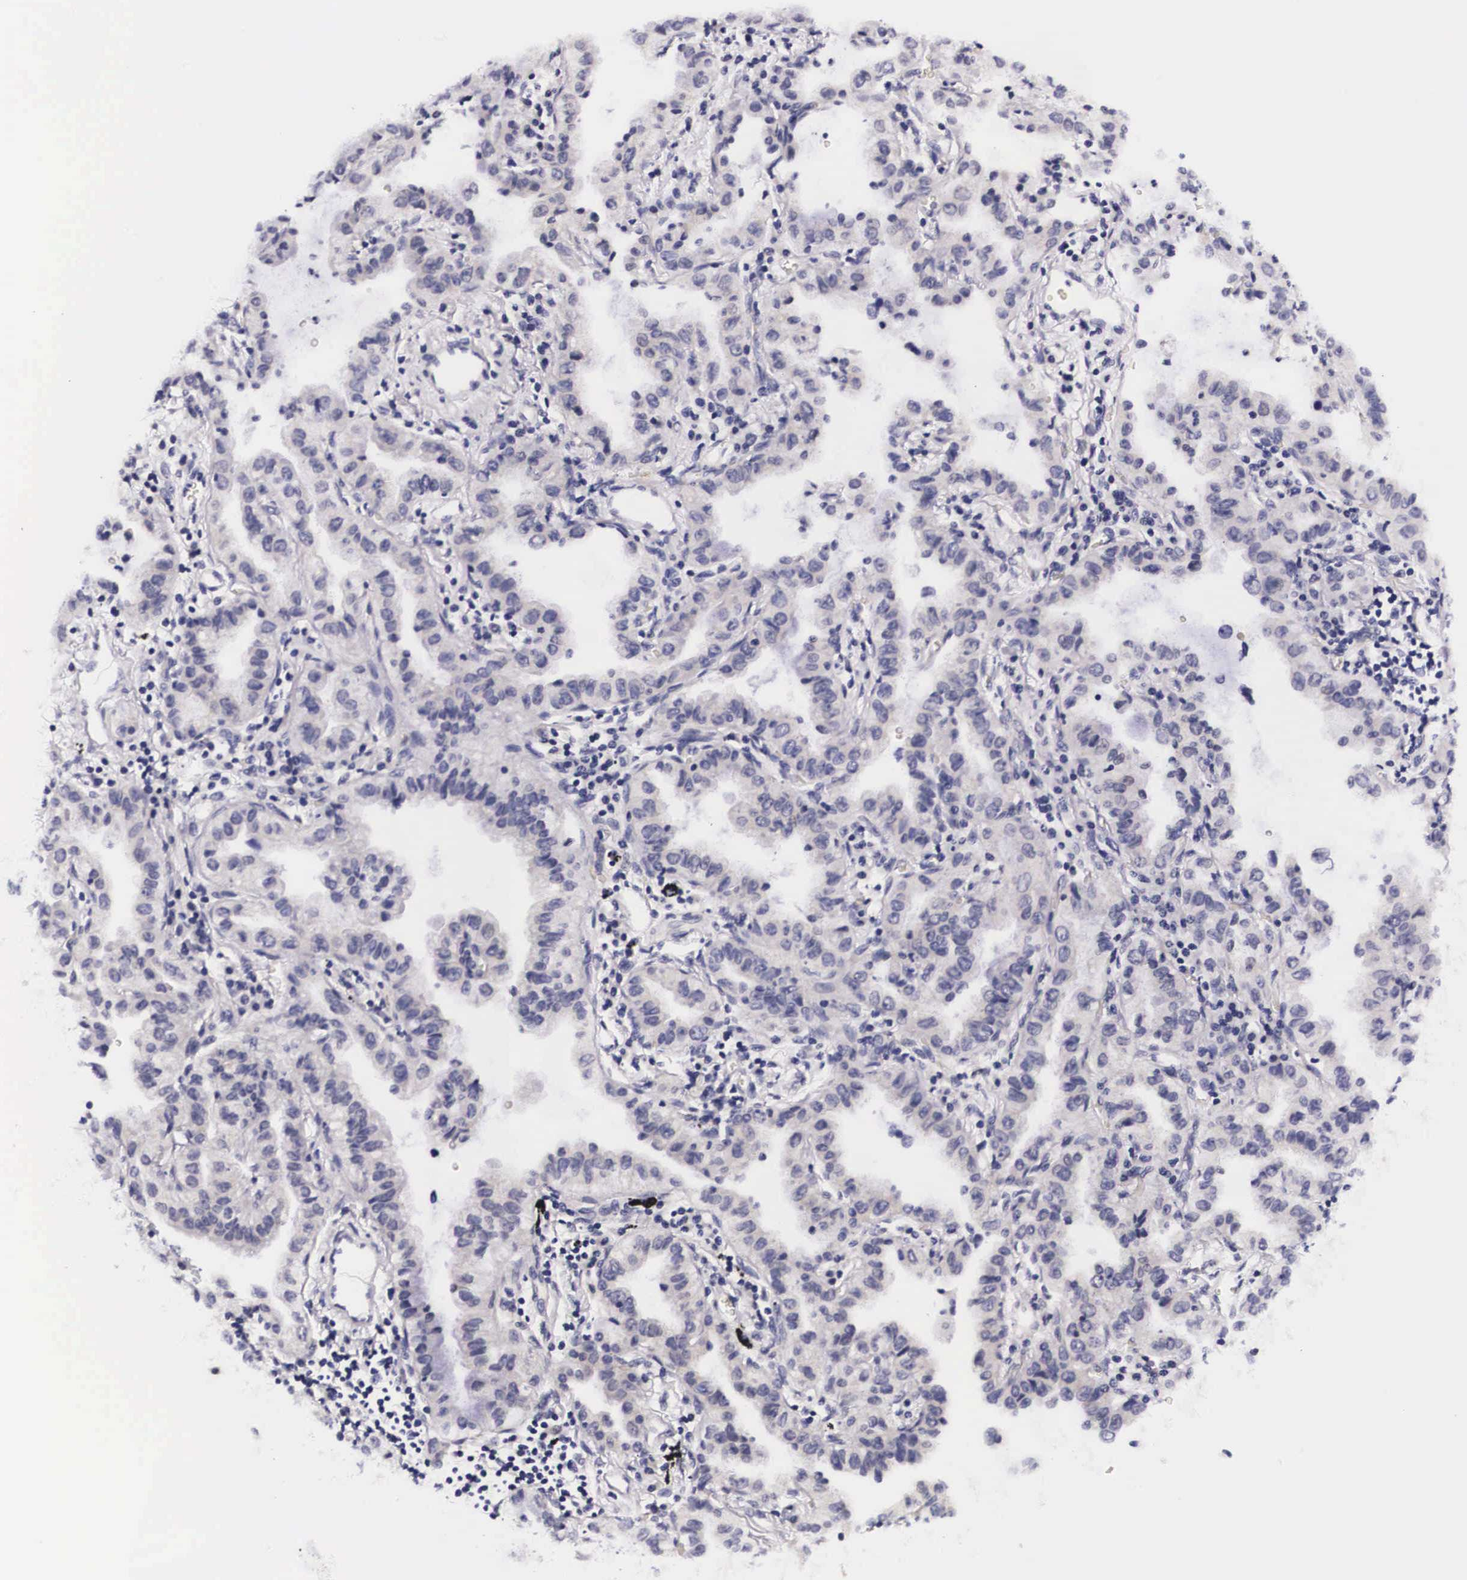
{"staining": {"intensity": "negative", "quantity": "none", "location": "none"}, "tissue": "lung cancer", "cell_type": "Tumor cells", "image_type": "cancer", "snomed": [{"axis": "morphology", "description": "Adenocarcinoma, NOS"}, {"axis": "topography", "description": "Lung"}], "caption": "Tumor cells are negative for protein expression in human lung cancer (adenocarcinoma).", "gene": "PHETA2", "patient": {"sex": "female", "age": 50}}